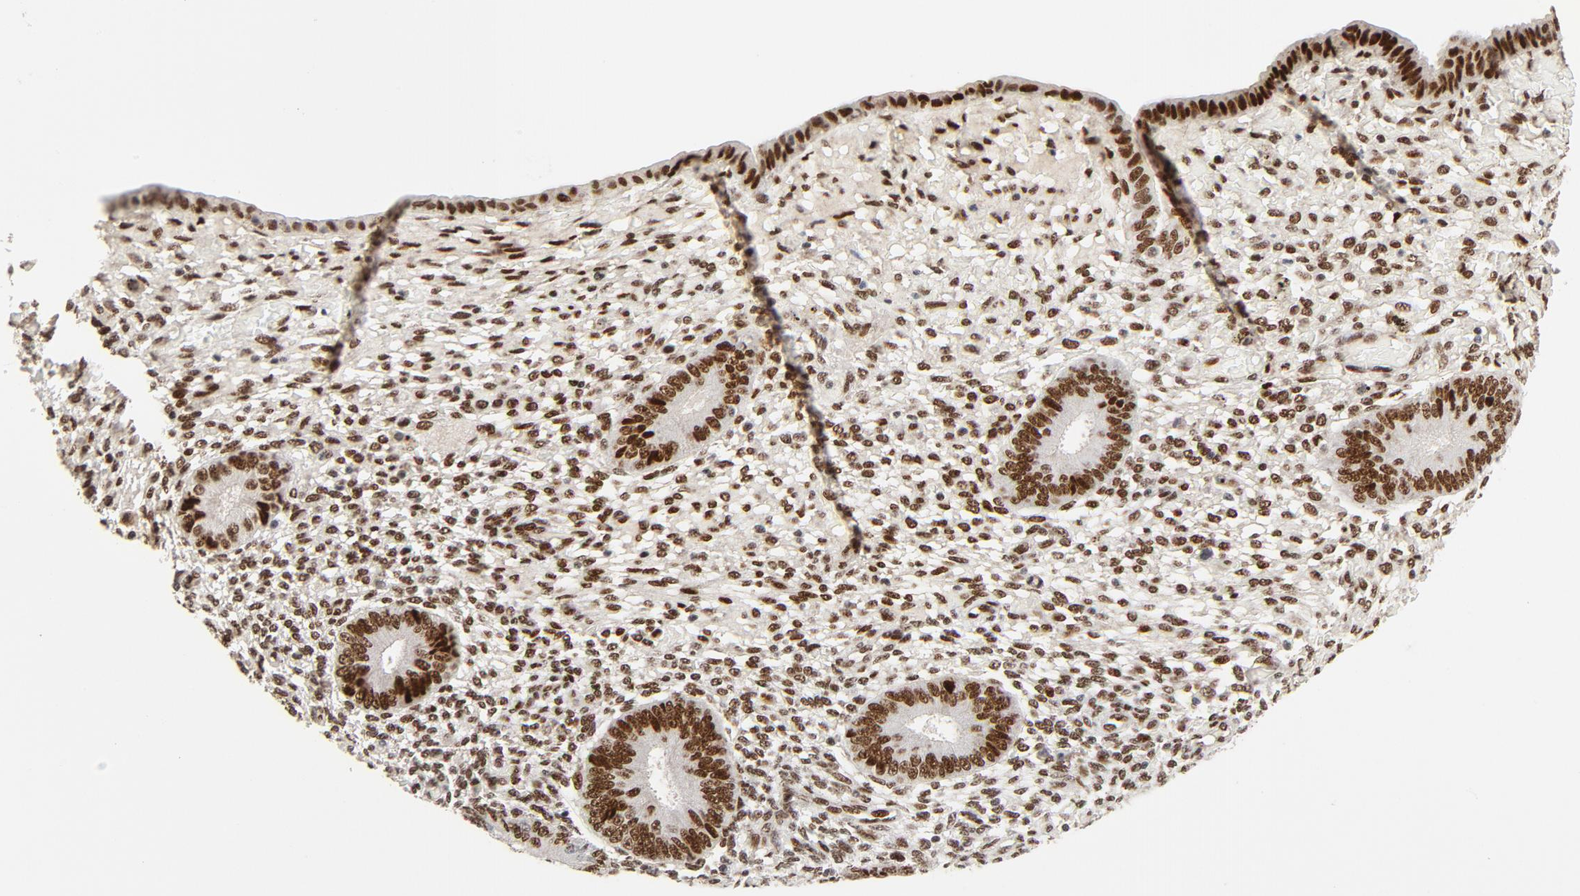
{"staining": {"intensity": "moderate", "quantity": ">75%", "location": "nuclear"}, "tissue": "endometrium", "cell_type": "Cells in endometrial stroma", "image_type": "normal", "snomed": [{"axis": "morphology", "description": "Normal tissue, NOS"}, {"axis": "topography", "description": "Endometrium"}], "caption": "The photomicrograph demonstrates a brown stain indicating the presence of a protein in the nuclear of cells in endometrial stroma in endometrium. Immunohistochemistry stains the protein in brown and the nuclei are stained blue.", "gene": "GTF2I", "patient": {"sex": "female", "age": 42}}